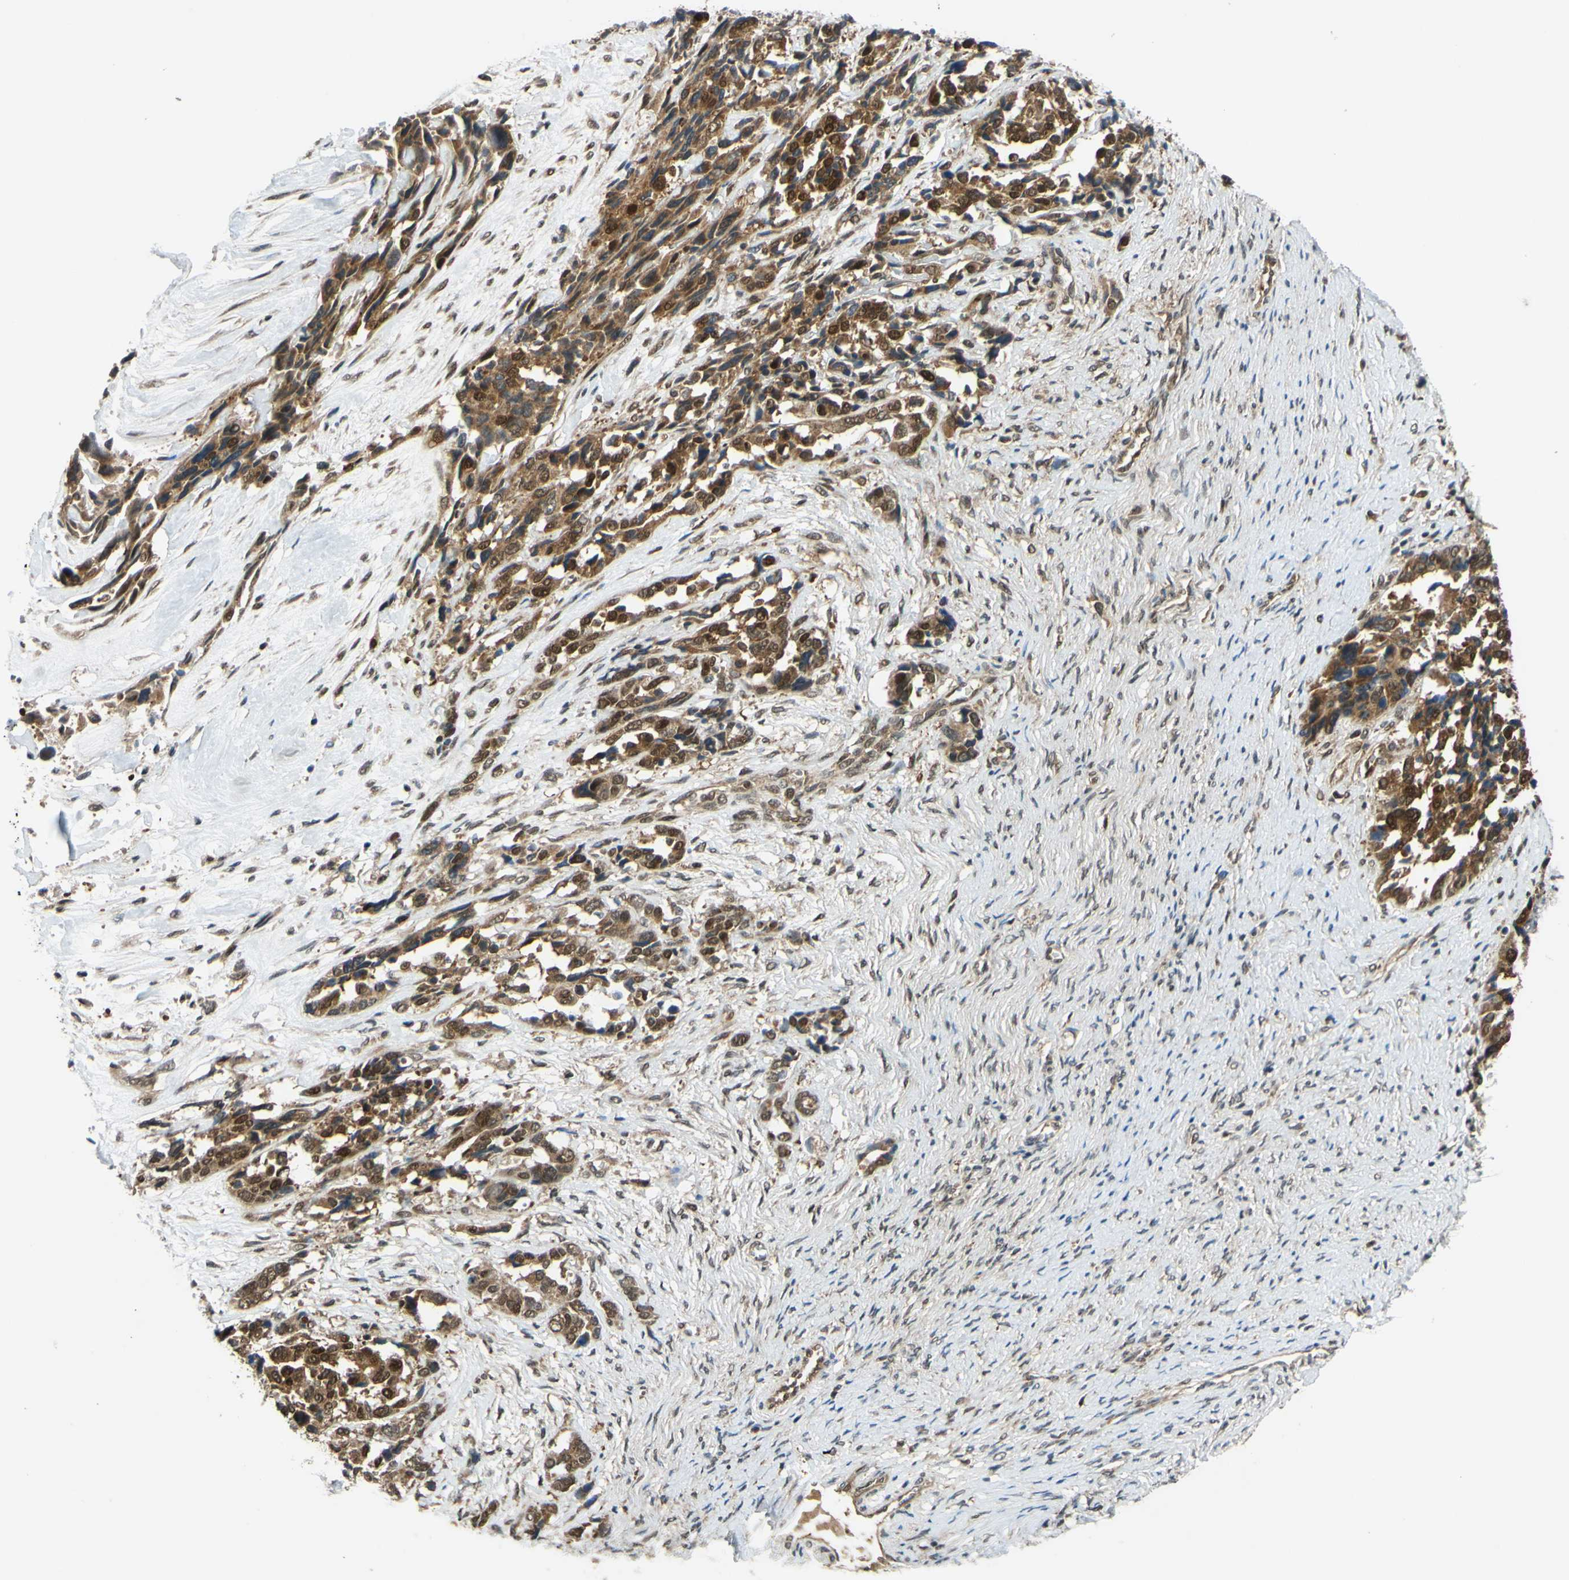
{"staining": {"intensity": "moderate", "quantity": ">75%", "location": "cytoplasmic/membranous,nuclear"}, "tissue": "ovarian cancer", "cell_type": "Tumor cells", "image_type": "cancer", "snomed": [{"axis": "morphology", "description": "Cystadenocarcinoma, serous, NOS"}, {"axis": "topography", "description": "Ovary"}], "caption": "Immunohistochemical staining of ovarian cancer reveals medium levels of moderate cytoplasmic/membranous and nuclear protein expression in approximately >75% of tumor cells.", "gene": "ABCC8", "patient": {"sex": "female", "age": 44}}